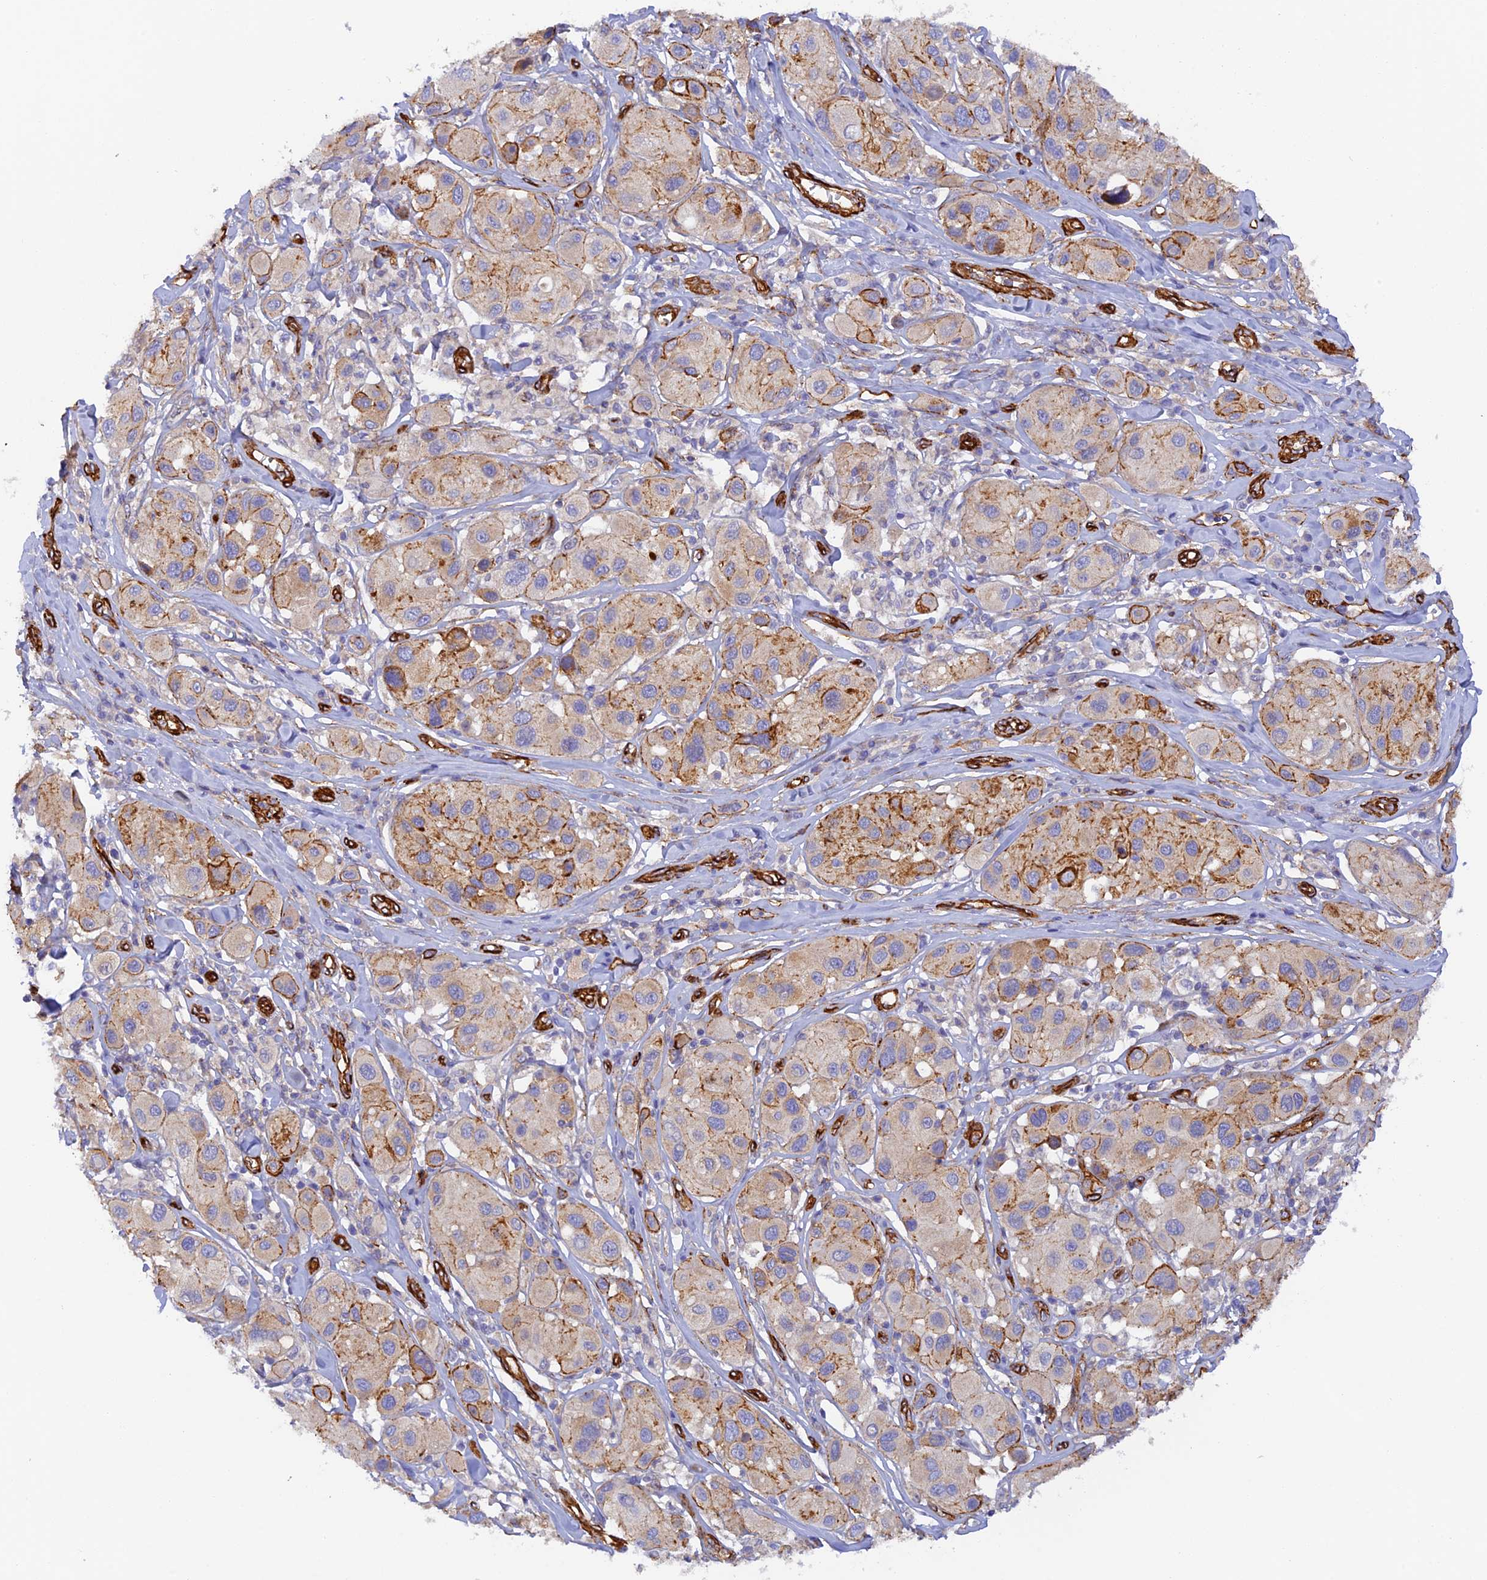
{"staining": {"intensity": "moderate", "quantity": "<25%", "location": "cytoplasmic/membranous"}, "tissue": "melanoma", "cell_type": "Tumor cells", "image_type": "cancer", "snomed": [{"axis": "morphology", "description": "Malignant melanoma, Metastatic site"}, {"axis": "topography", "description": "Skin"}], "caption": "Malignant melanoma (metastatic site) stained with DAB (3,3'-diaminobenzidine) immunohistochemistry (IHC) exhibits low levels of moderate cytoplasmic/membranous expression in approximately <25% of tumor cells.", "gene": "MYO9A", "patient": {"sex": "male", "age": 41}}